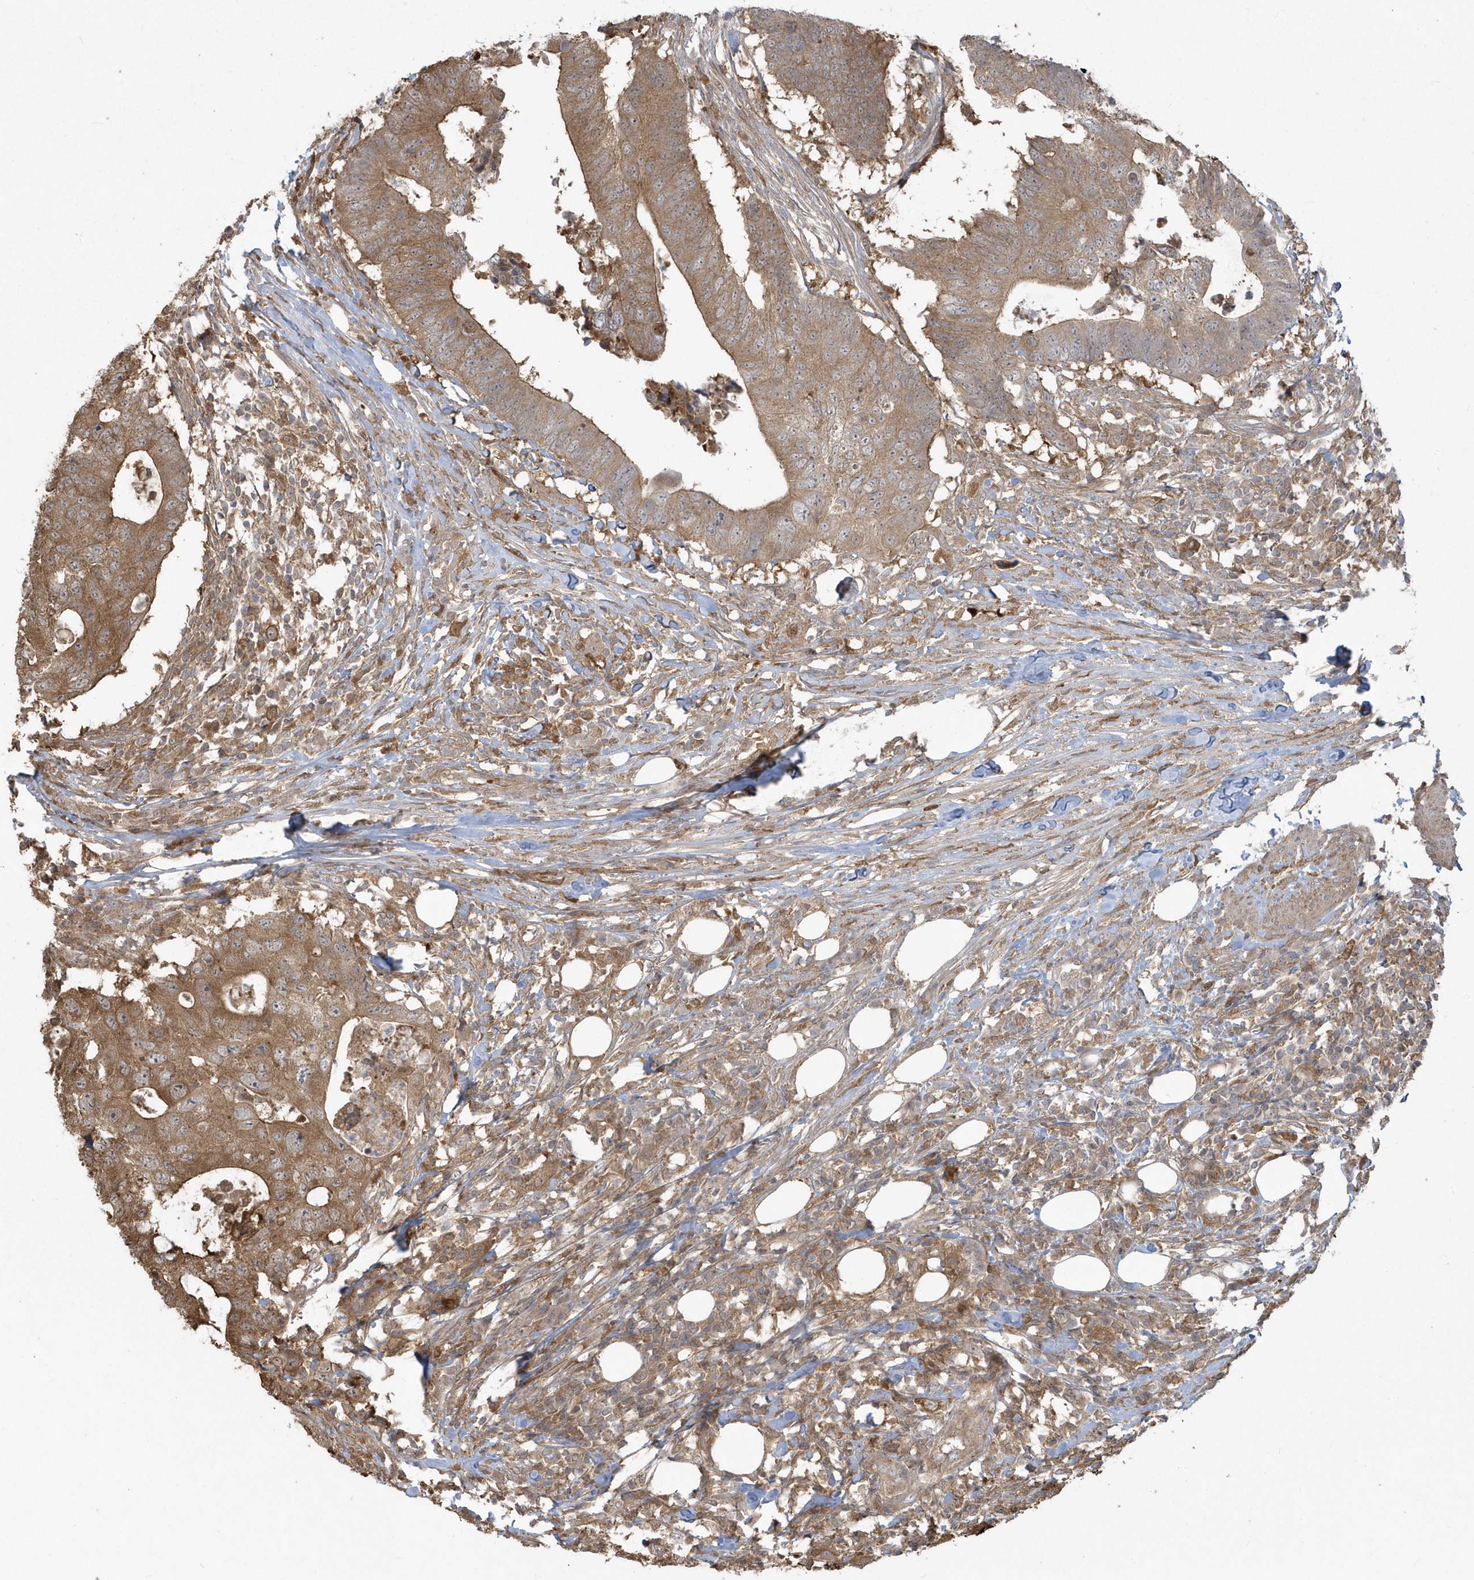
{"staining": {"intensity": "moderate", "quantity": ">75%", "location": "cytoplasmic/membranous"}, "tissue": "colorectal cancer", "cell_type": "Tumor cells", "image_type": "cancer", "snomed": [{"axis": "morphology", "description": "Adenocarcinoma, NOS"}, {"axis": "topography", "description": "Colon"}], "caption": "IHC image of adenocarcinoma (colorectal) stained for a protein (brown), which shows medium levels of moderate cytoplasmic/membranous expression in about >75% of tumor cells.", "gene": "HNMT", "patient": {"sex": "male", "age": 71}}